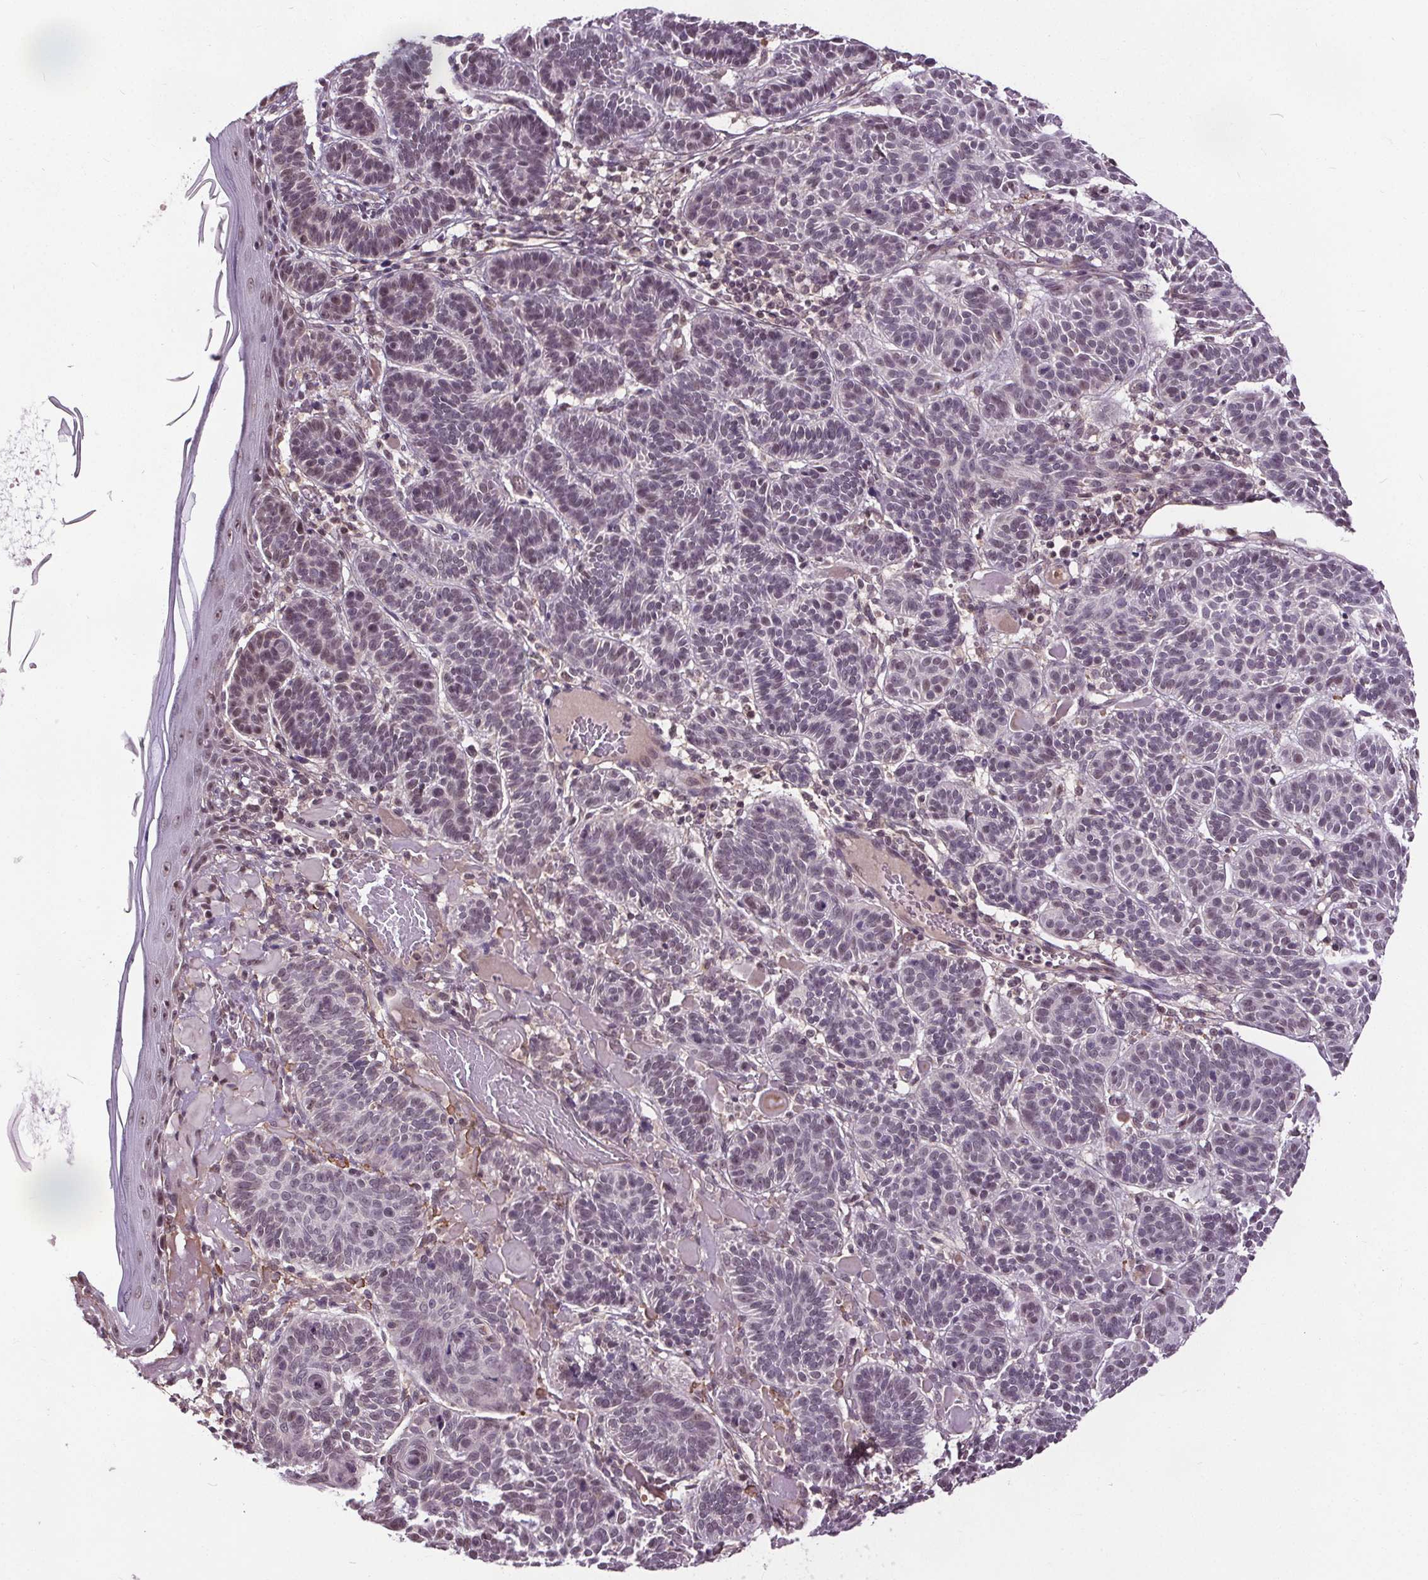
{"staining": {"intensity": "negative", "quantity": "none", "location": "none"}, "tissue": "skin cancer", "cell_type": "Tumor cells", "image_type": "cancer", "snomed": [{"axis": "morphology", "description": "Basal cell carcinoma"}, {"axis": "topography", "description": "Skin"}], "caption": "IHC image of human basal cell carcinoma (skin) stained for a protein (brown), which displays no expression in tumor cells. The staining was performed using DAB (3,3'-diaminobenzidine) to visualize the protein expression in brown, while the nuclei were stained in blue with hematoxylin (Magnification: 20x).", "gene": "KIAA0232", "patient": {"sex": "male", "age": 85}}